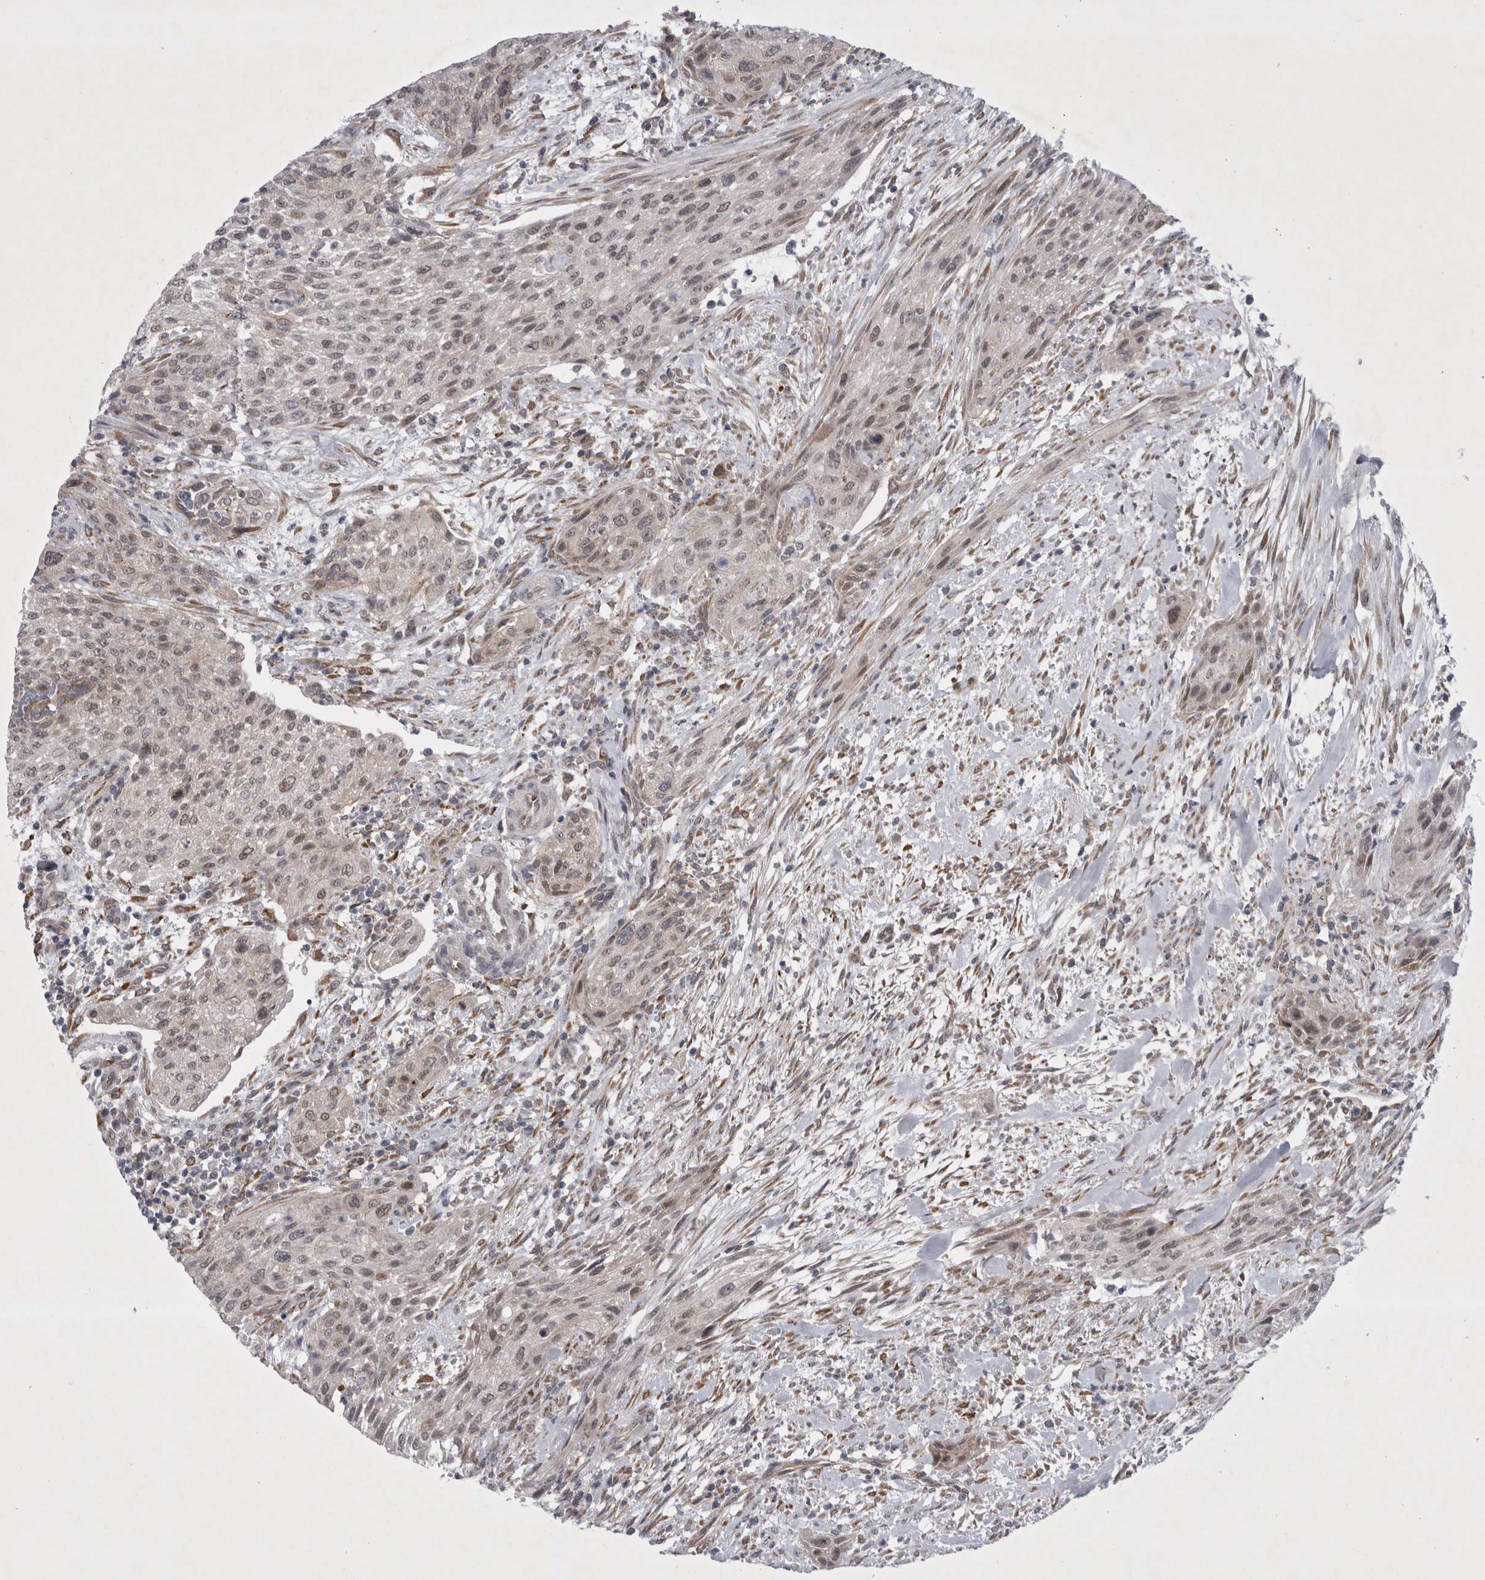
{"staining": {"intensity": "weak", "quantity": ">75%", "location": "nuclear"}, "tissue": "urothelial cancer", "cell_type": "Tumor cells", "image_type": "cancer", "snomed": [{"axis": "morphology", "description": "Urothelial carcinoma, Low grade"}, {"axis": "morphology", "description": "Urothelial carcinoma, High grade"}, {"axis": "topography", "description": "Urinary bladder"}], "caption": "This is an image of immunohistochemistry staining of urothelial cancer, which shows weak expression in the nuclear of tumor cells.", "gene": "PARP11", "patient": {"sex": "male", "age": 35}}